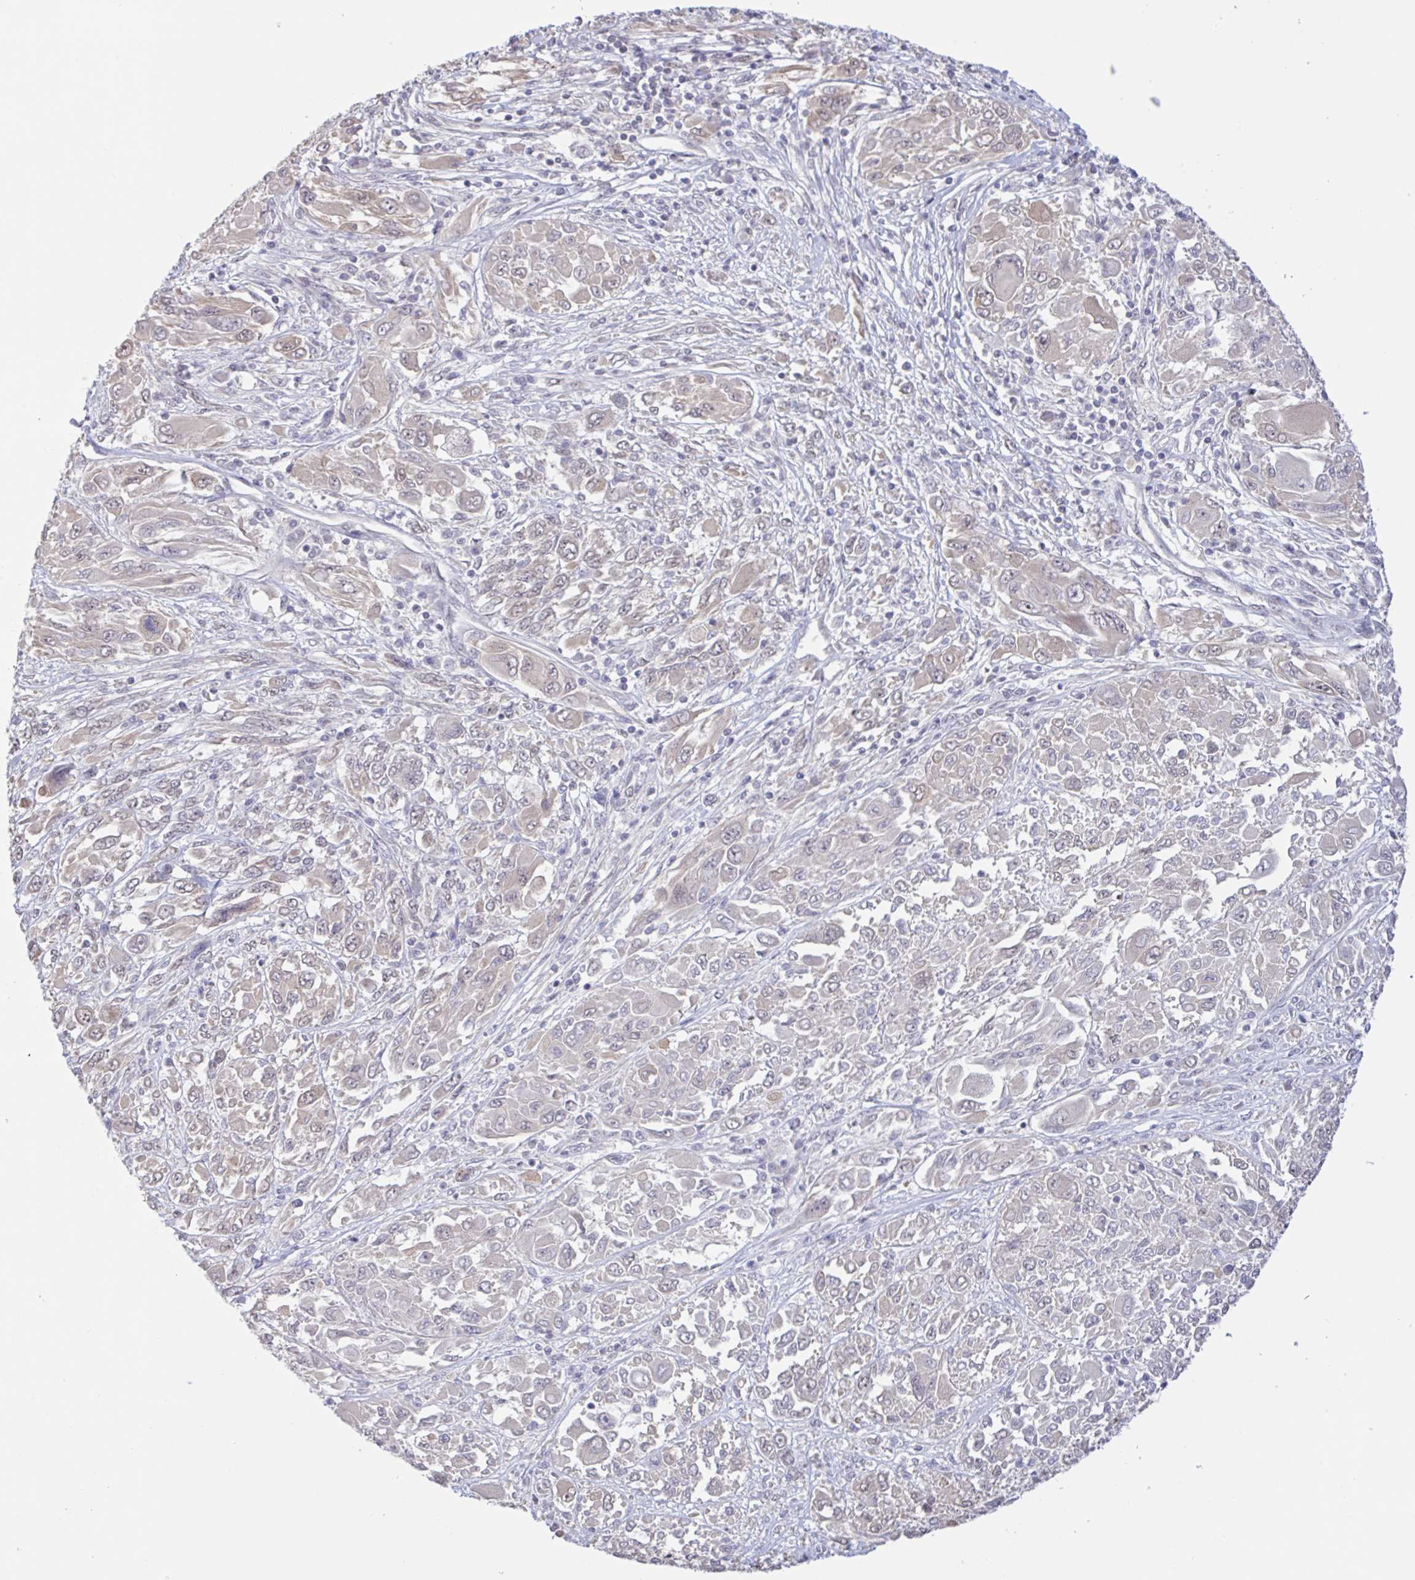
{"staining": {"intensity": "weak", "quantity": "25%-75%", "location": "nuclear"}, "tissue": "melanoma", "cell_type": "Tumor cells", "image_type": "cancer", "snomed": [{"axis": "morphology", "description": "Malignant melanoma, NOS"}, {"axis": "topography", "description": "Skin"}], "caption": "Immunohistochemistry (DAB (3,3'-diaminobenzidine)) staining of melanoma demonstrates weak nuclear protein expression in about 25%-75% of tumor cells. The protein is shown in brown color, while the nuclei are stained blue.", "gene": "HYPK", "patient": {"sex": "female", "age": 91}}